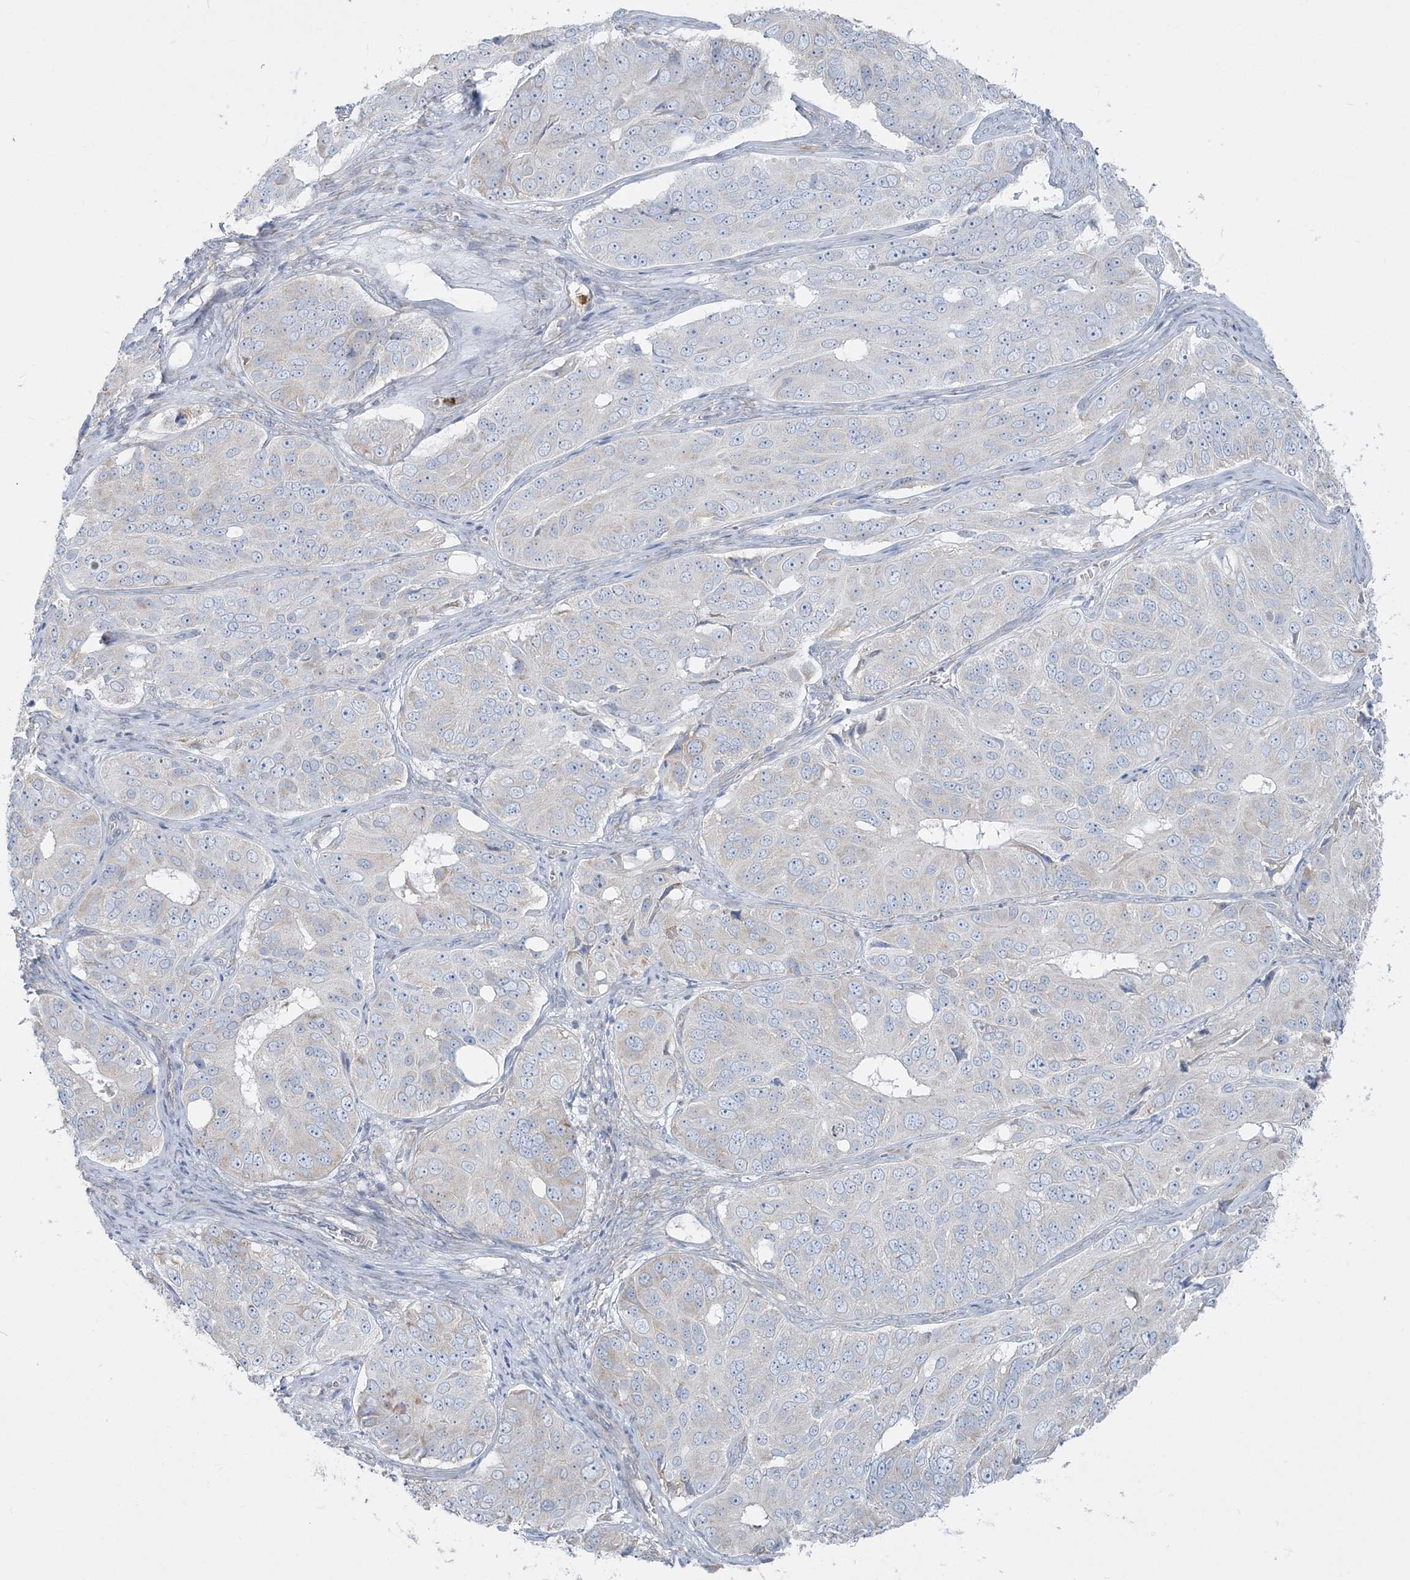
{"staining": {"intensity": "negative", "quantity": "none", "location": "none"}, "tissue": "ovarian cancer", "cell_type": "Tumor cells", "image_type": "cancer", "snomed": [{"axis": "morphology", "description": "Carcinoma, endometroid"}, {"axis": "topography", "description": "Ovary"}], "caption": "Micrograph shows no significant protein positivity in tumor cells of endometroid carcinoma (ovarian).", "gene": "CCNJ", "patient": {"sex": "female", "age": 51}}